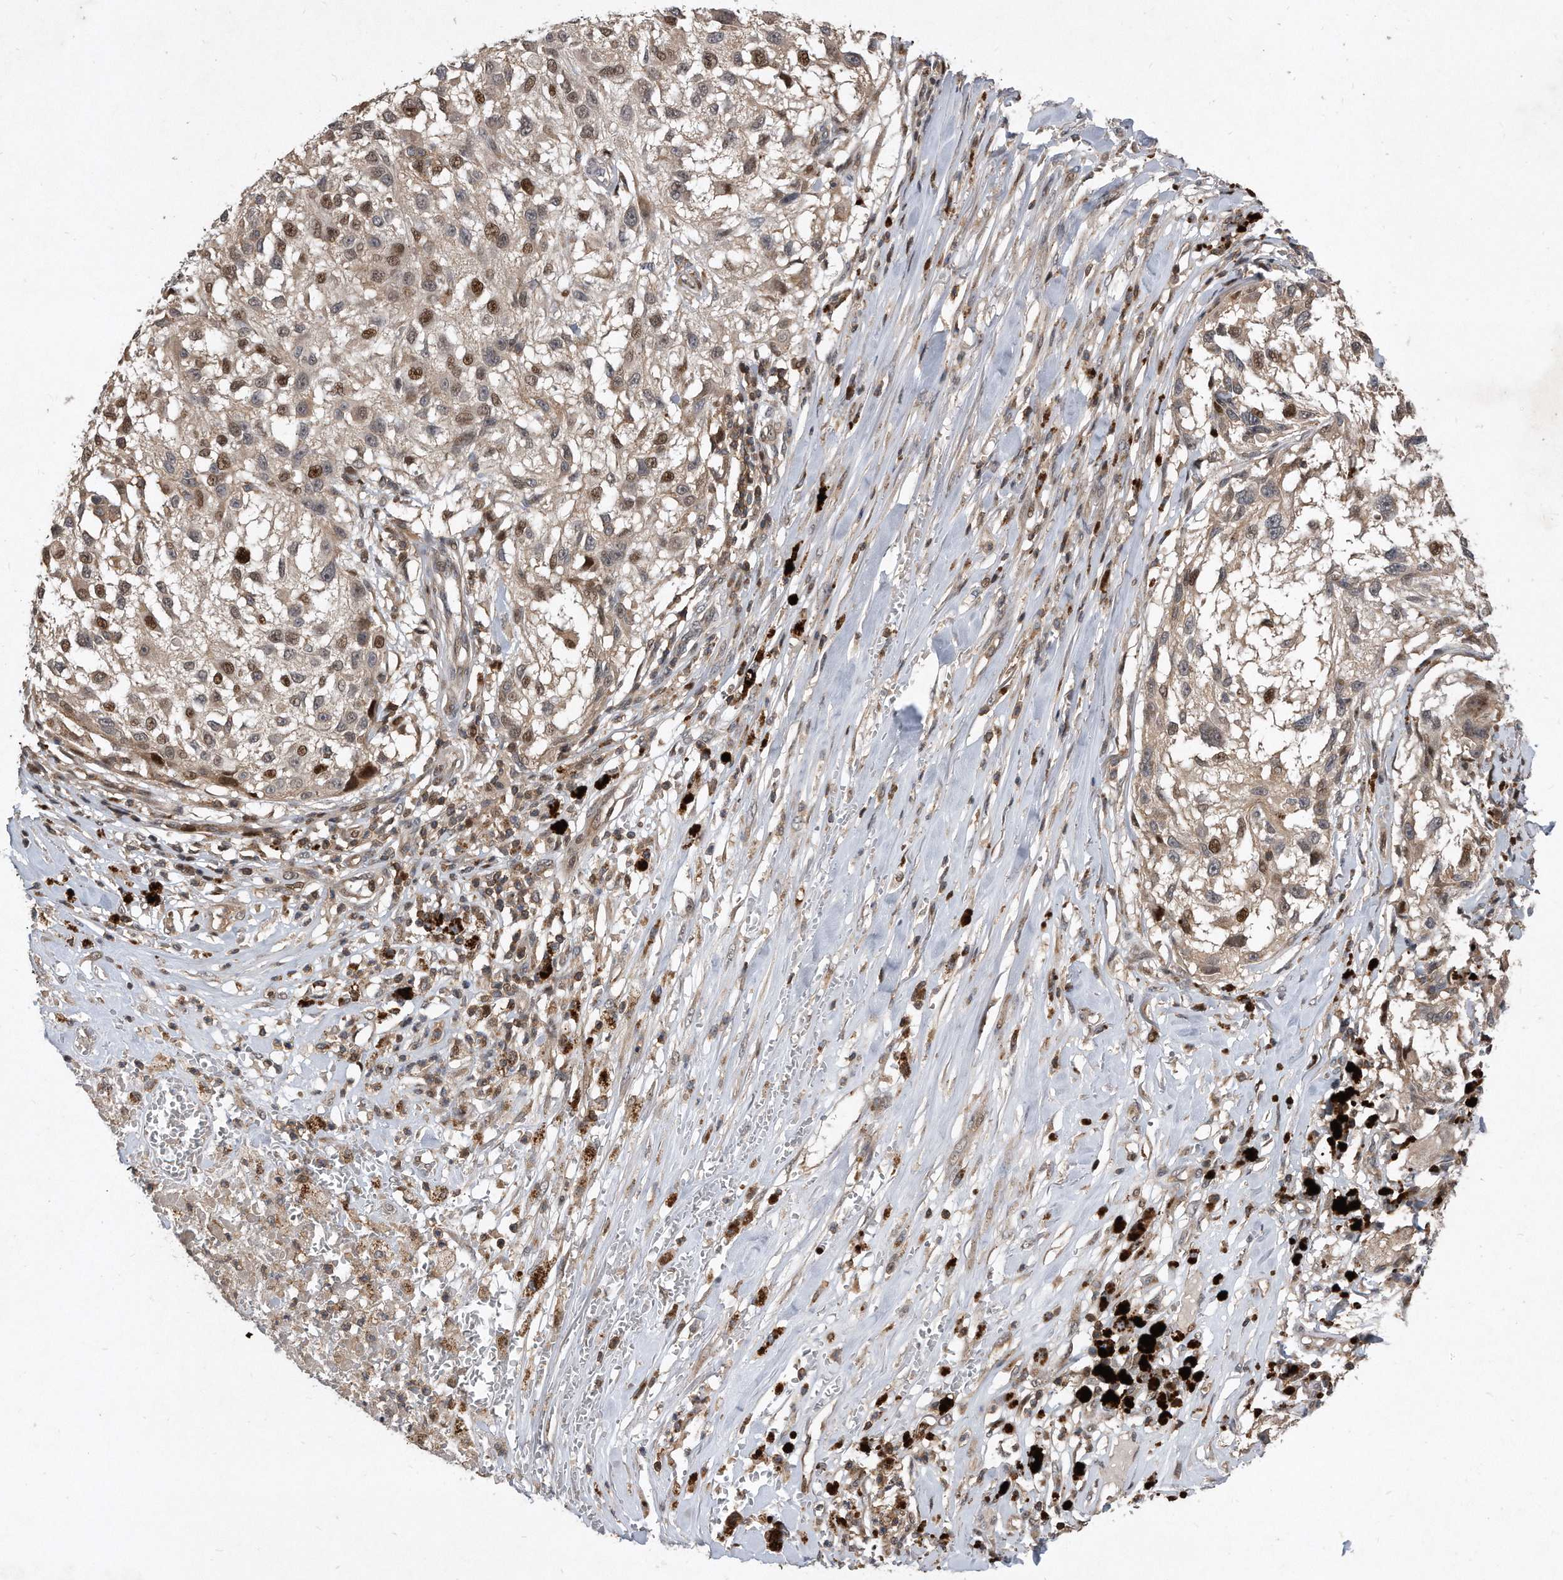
{"staining": {"intensity": "moderate", "quantity": "<25%", "location": "nuclear"}, "tissue": "melanoma", "cell_type": "Tumor cells", "image_type": "cancer", "snomed": [{"axis": "morphology", "description": "Necrosis, NOS"}, {"axis": "morphology", "description": "Malignant melanoma, NOS"}, {"axis": "topography", "description": "Skin"}], "caption": "Moderate nuclear protein expression is appreciated in about <25% of tumor cells in malignant melanoma. The protein is shown in brown color, while the nuclei are stained blue.", "gene": "PGBD2", "patient": {"sex": "female", "age": 87}}